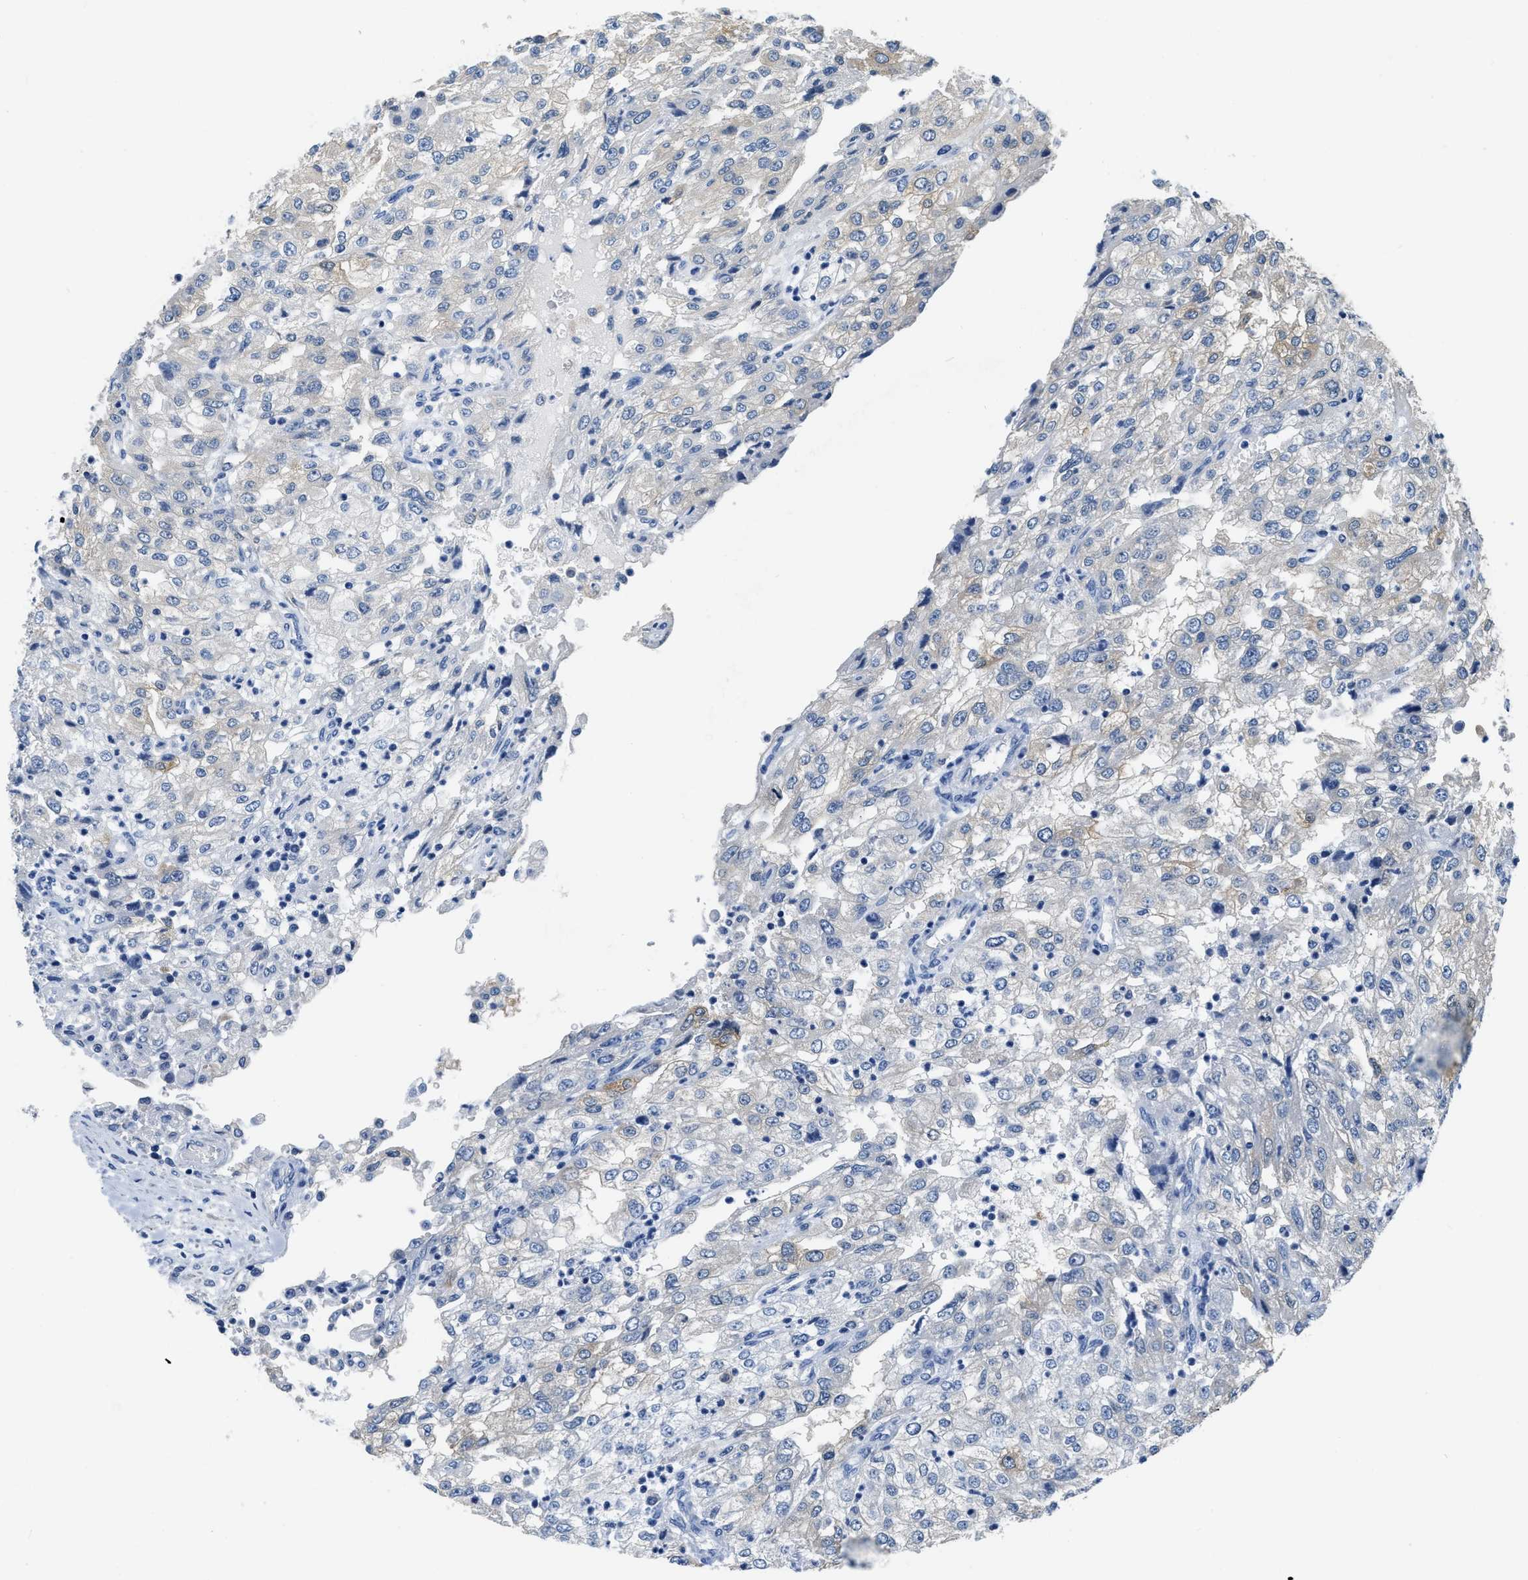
{"staining": {"intensity": "weak", "quantity": "<25%", "location": "cytoplasmic/membranous"}, "tissue": "renal cancer", "cell_type": "Tumor cells", "image_type": "cancer", "snomed": [{"axis": "morphology", "description": "Adenocarcinoma, NOS"}, {"axis": "topography", "description": "Kidney"}], "caption": "Immunohistochemistry (IHC) micrograph of renal cancer stained for a protein (brown), which demonstrates no staining in tumor cells. (Stains: DAB (3,3'-diaminobenzidine) immunohistochemistry with hematoxylin counter stain, Microscopy: brightfield microscopy at high magnification).", "gene": "ZDHHC13", "patient": {"sex": "female", "age": 54}}